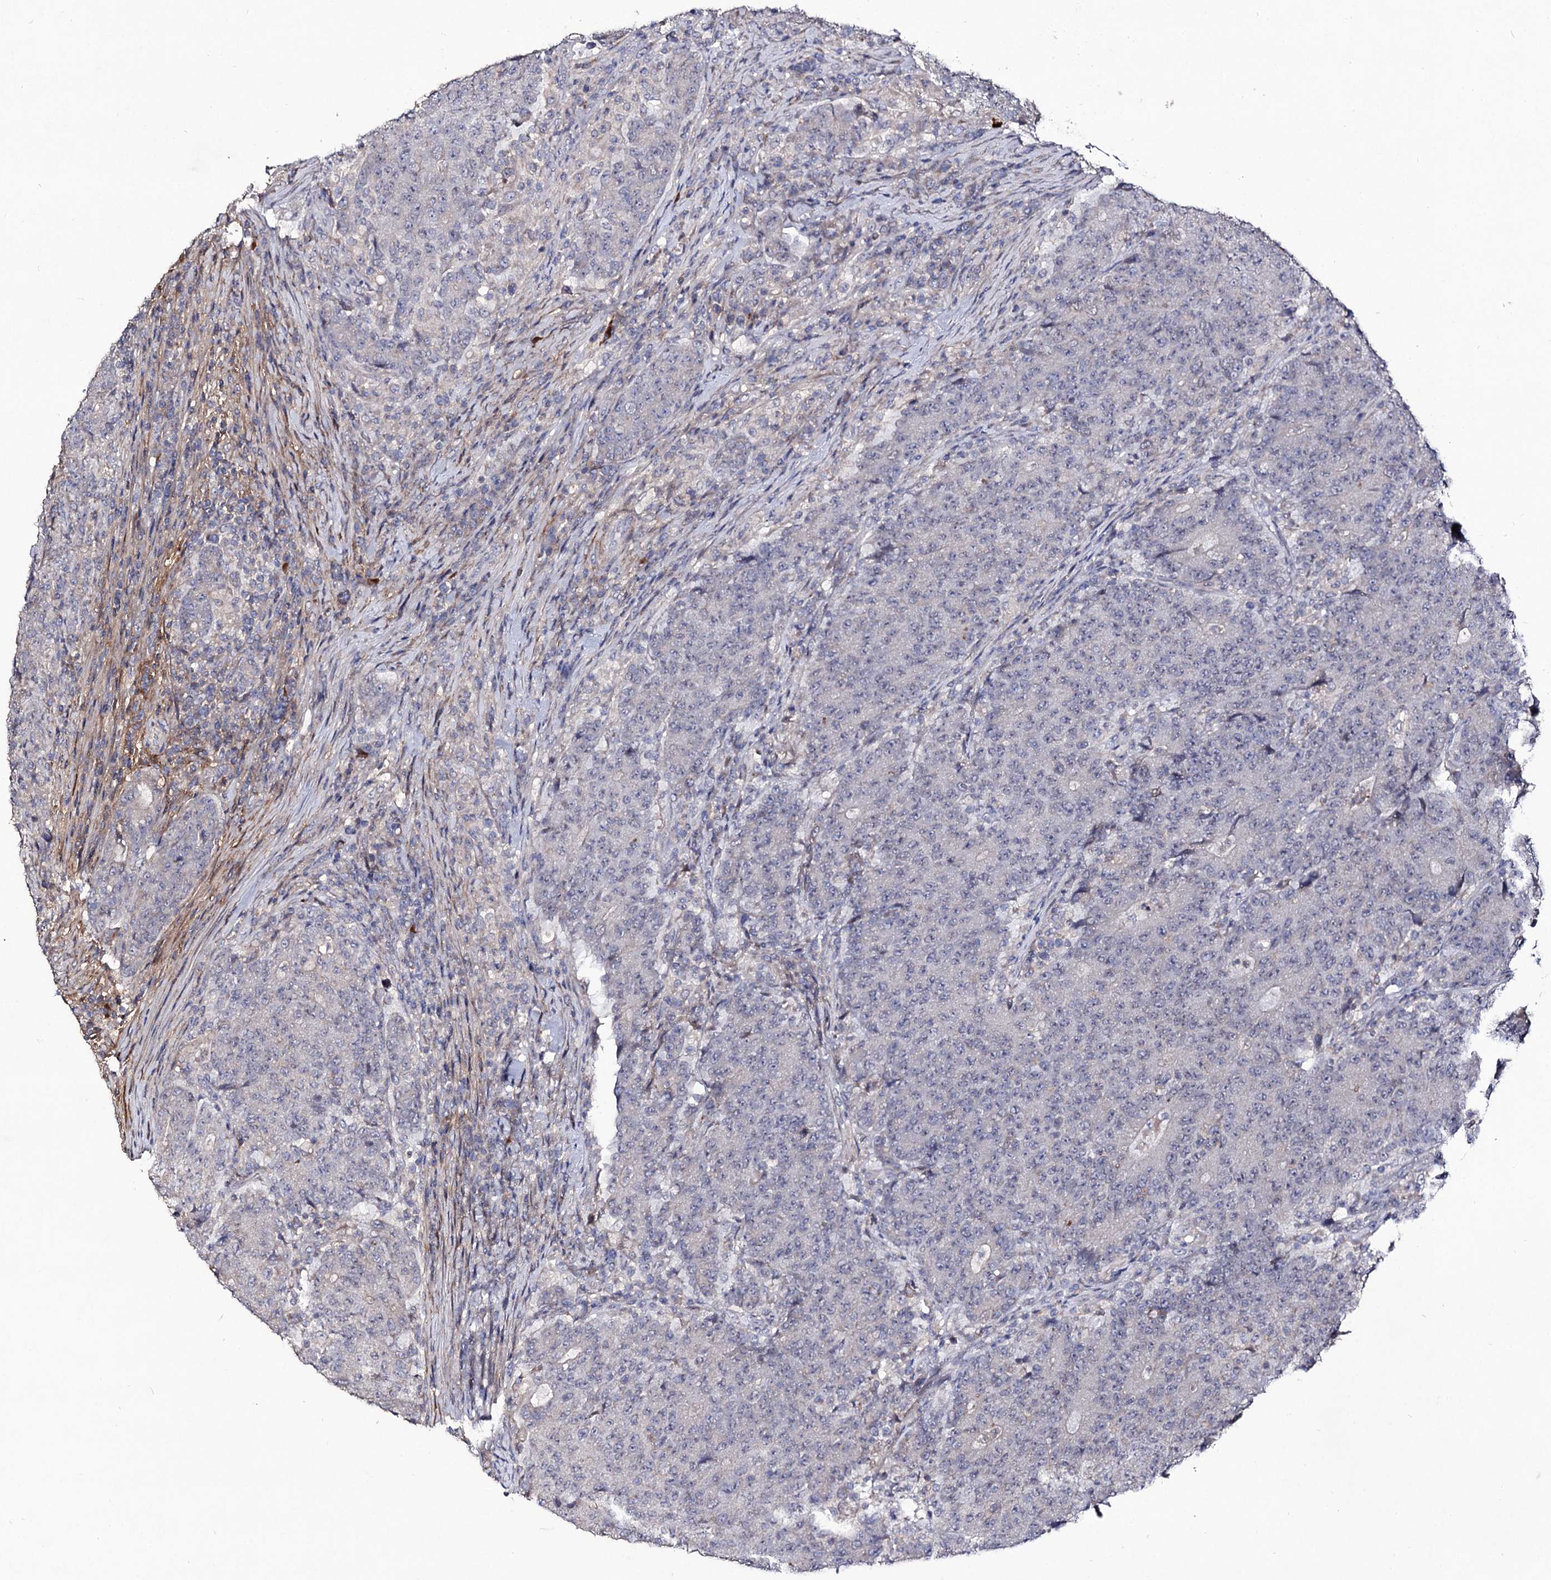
{"staining": {"intensity": "negative", "quantity": "none", "location": "none"}, "tissue": "colorectal cancer", "cell_type": "Tumor cells", "image_type": "cancer", "snomed": [{"axis": "morphology", "description": "Adenocarcinoma, NOS"}, {"axis": "topography", "description": "Colon"}], "caption": "Tumor cells show no significant expression in colorectal cancer (adenocarcinoma).", "gene": "MYO1H", "patient": {"sex": "female", "age": 75}}